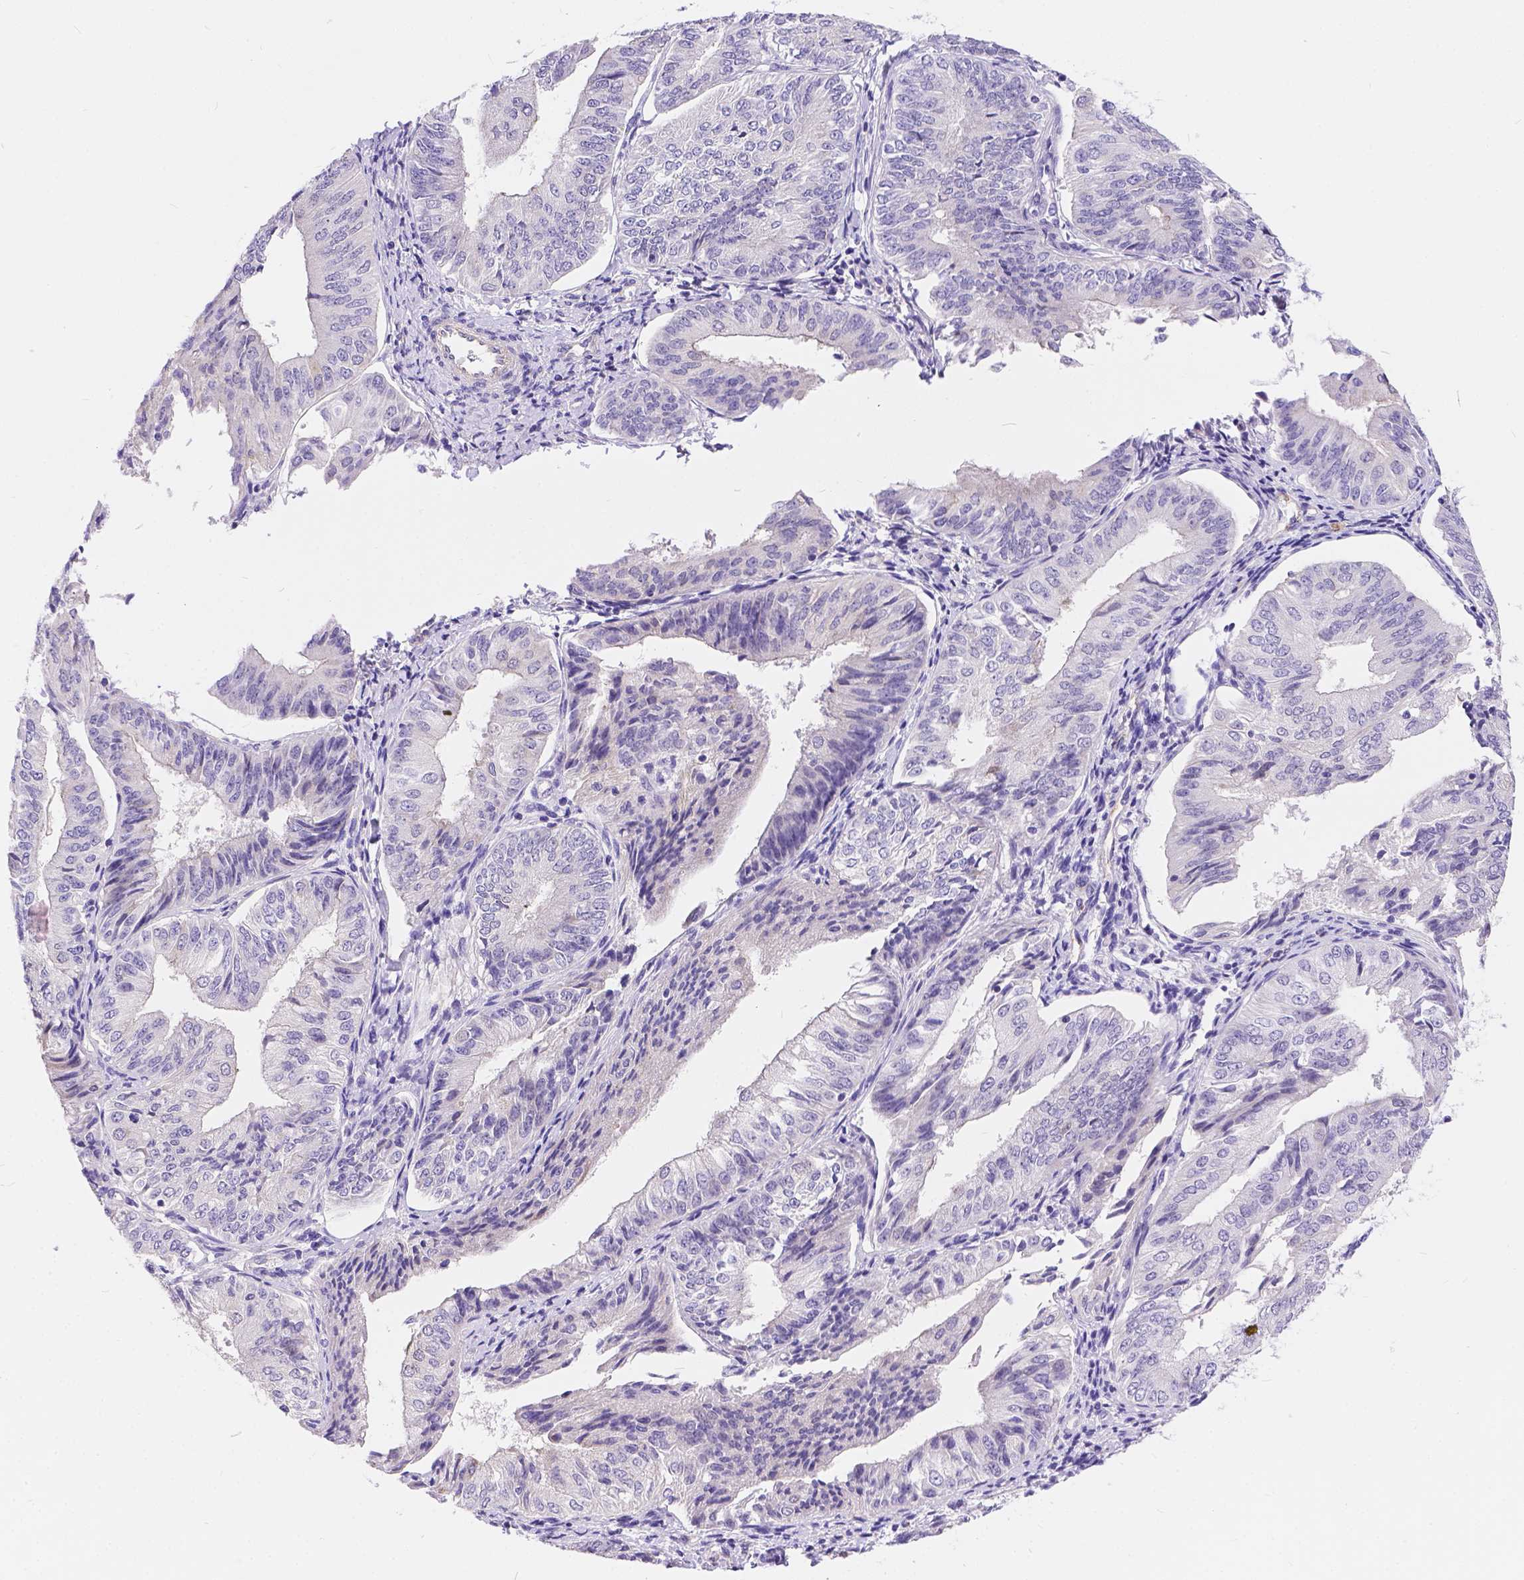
{"staining": {"intensity": "negative", "quantity": "none", "location": "none"}, "tissue": "endometrial cancer", "cell_type": "Tumor cells", "image_type": "cancer", "snomed": [{"axis": "morphology", "description": "Adenocarcinoma, NOS"}, {"axis": "topography", "description": "Endometrium"}], "caption": "Immunohistochemistry (IHC) micrograph of neoplastic tissue: human endometrial cancer stained with DAB (3,3'-diaminobenzidine) shows no significant protein staining in tumor cells.", "gene": "DLEC1", "patient": {"sex": "female", "age": 58}}